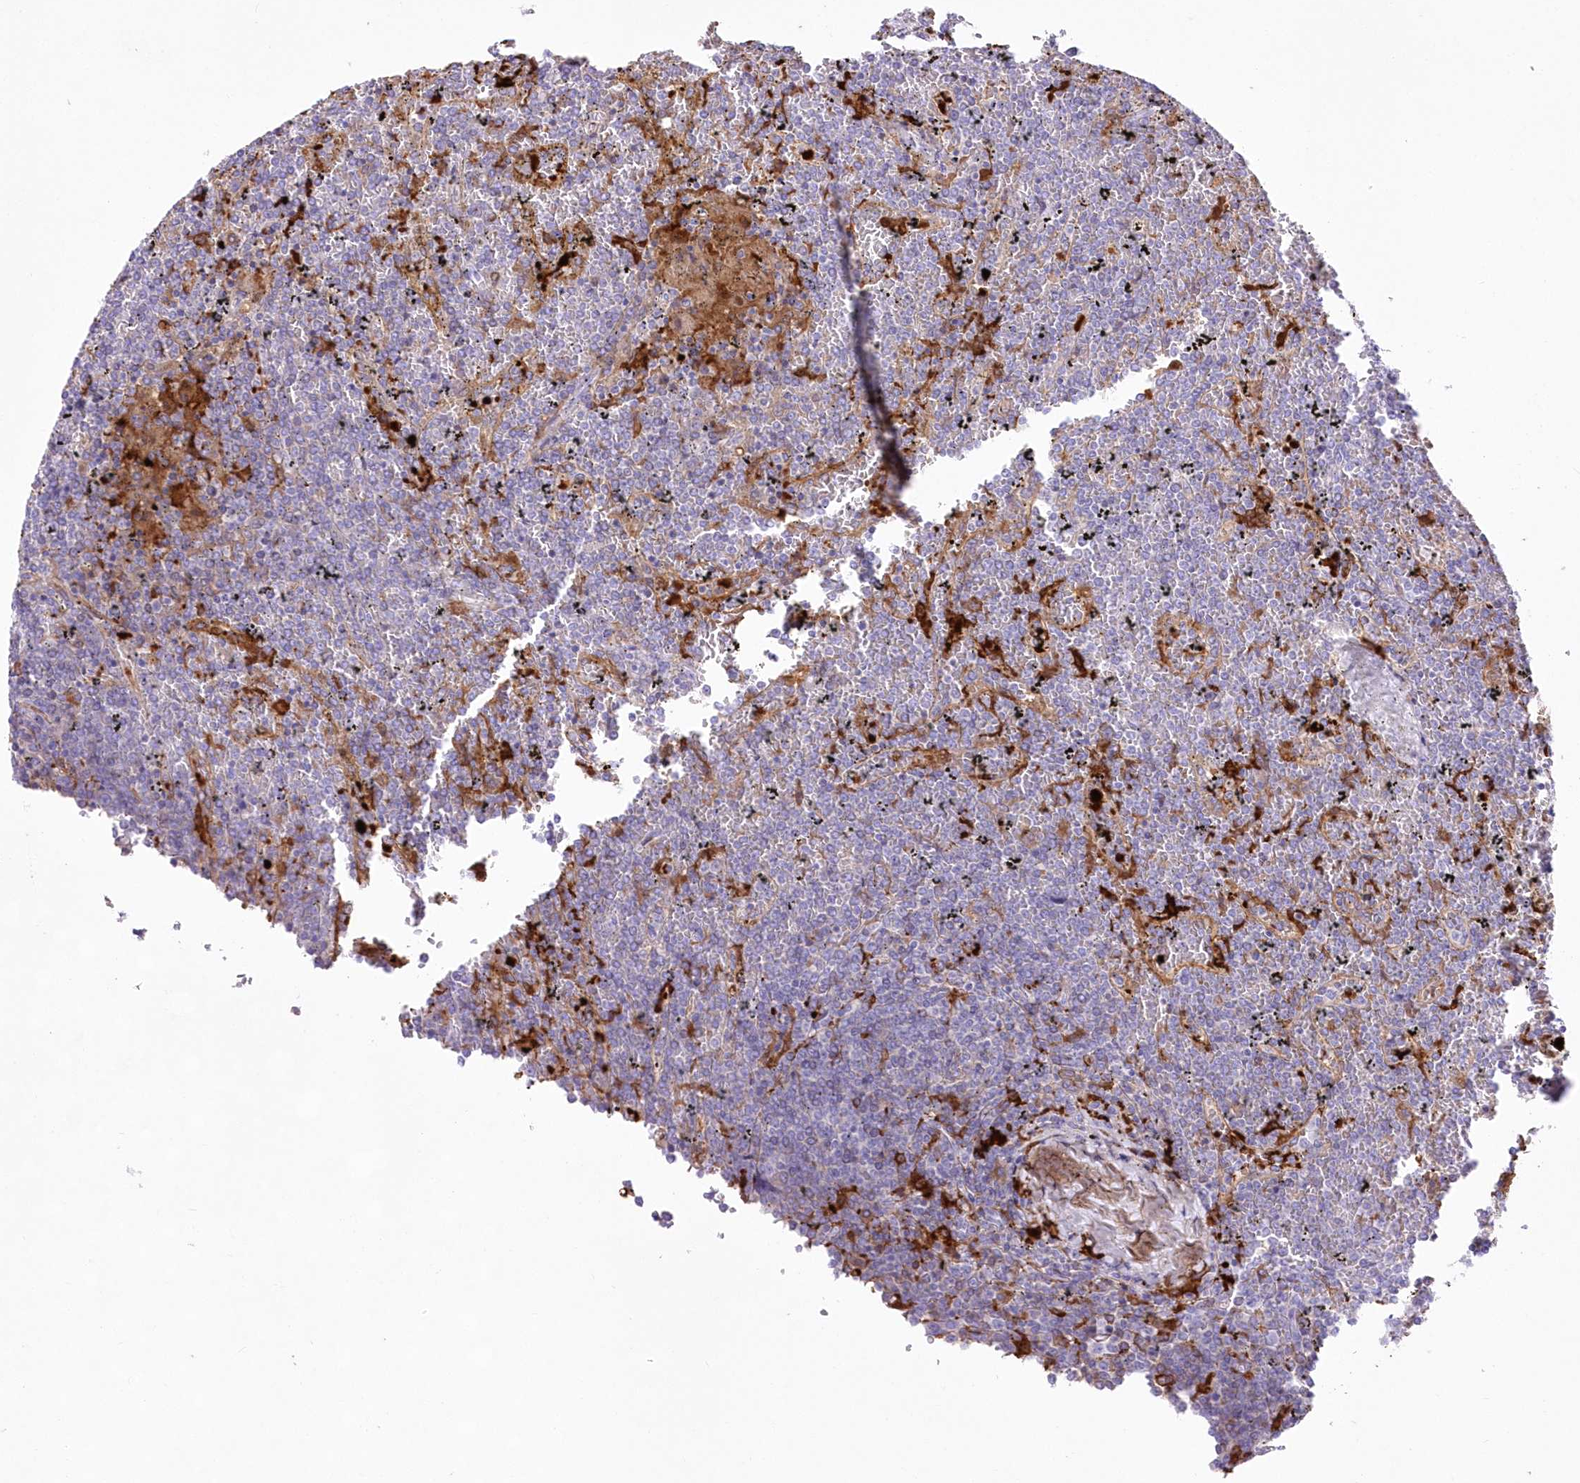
{"staining": {"intensity": "negative", "quantity": "none", "location": "none"}, "tissue": "lymphoma", "cell_type": "Tumor cells", "image_type": "cancer", "snomed": [{"axis": "morphology", "description": "Malignant lymphoma, non-Hodgkin's type, Low grade"}, {"axis": "topography", "description": "Spleen"}], "caption": "Immunohistochemistry (IHC) micrograph of neoplastic tissue: human malignant lymphoma, non-Hodgkin's type (low-grade) stained with DAB demonstrates no significant protein staining in tumor cells.", "gene": "DNAJC19", "patient": {"sex": "female", "age": 19}}